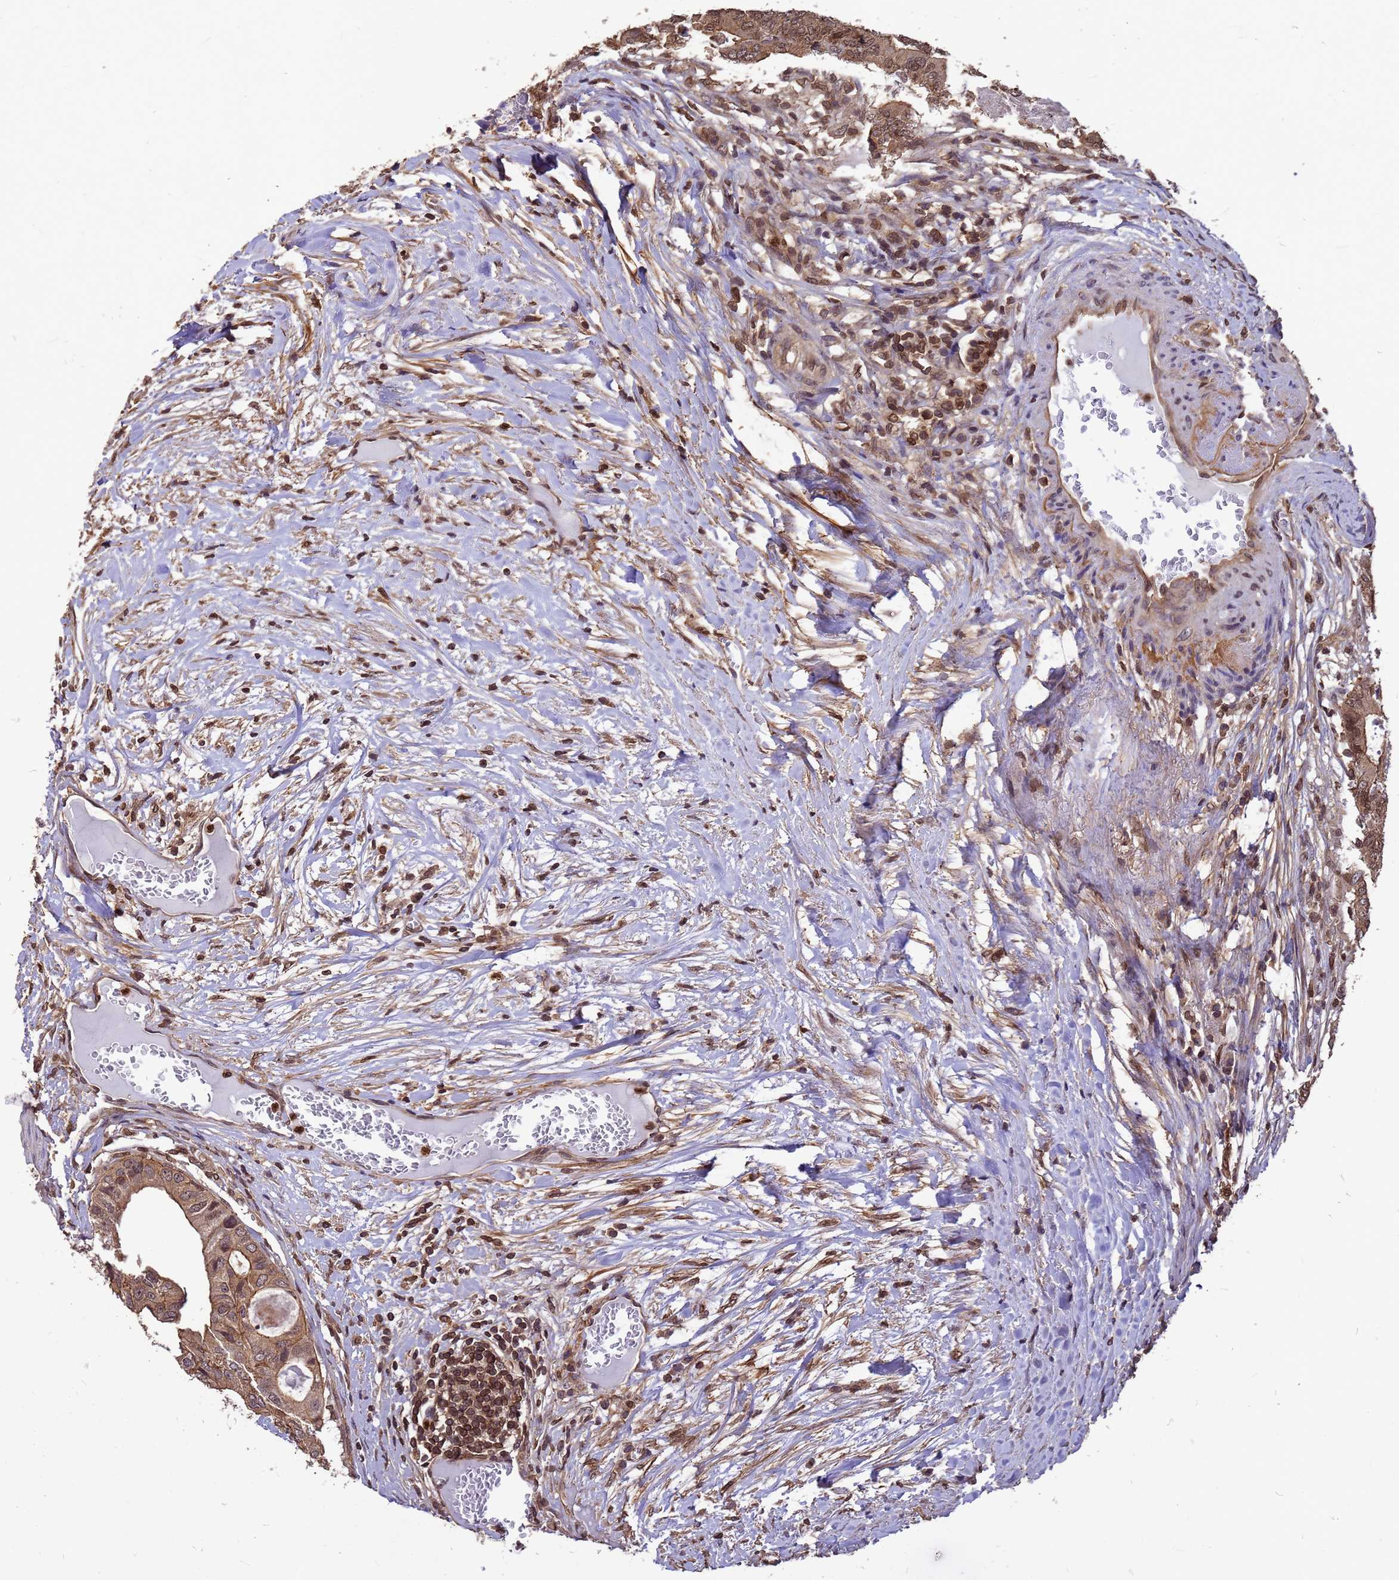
{"staining": {"intensity": "moderate", "quantity": ">75%", "location": "cytoplasmic/membranous,nuclear"}, "tissue": "colorectal cancer", "cell_type": "Tumor cells", "image_type": "cancer", "snomed": [{"axis": "morphology", "description": "Adenocarcinoma, NOS"}, {"axis": "topography", "description": "Colon"}], "caption": "Moderate cytoplasmic/membranous and nuclear positivity is identified in approximately >75% of tumor cells in colorectal adenocarcinoma. Immunohistochemistry stains the protein in brown and the nuclei are stained blue.", "gene": "C1orf35", "patient": {"sex": "male", "age": 85}}